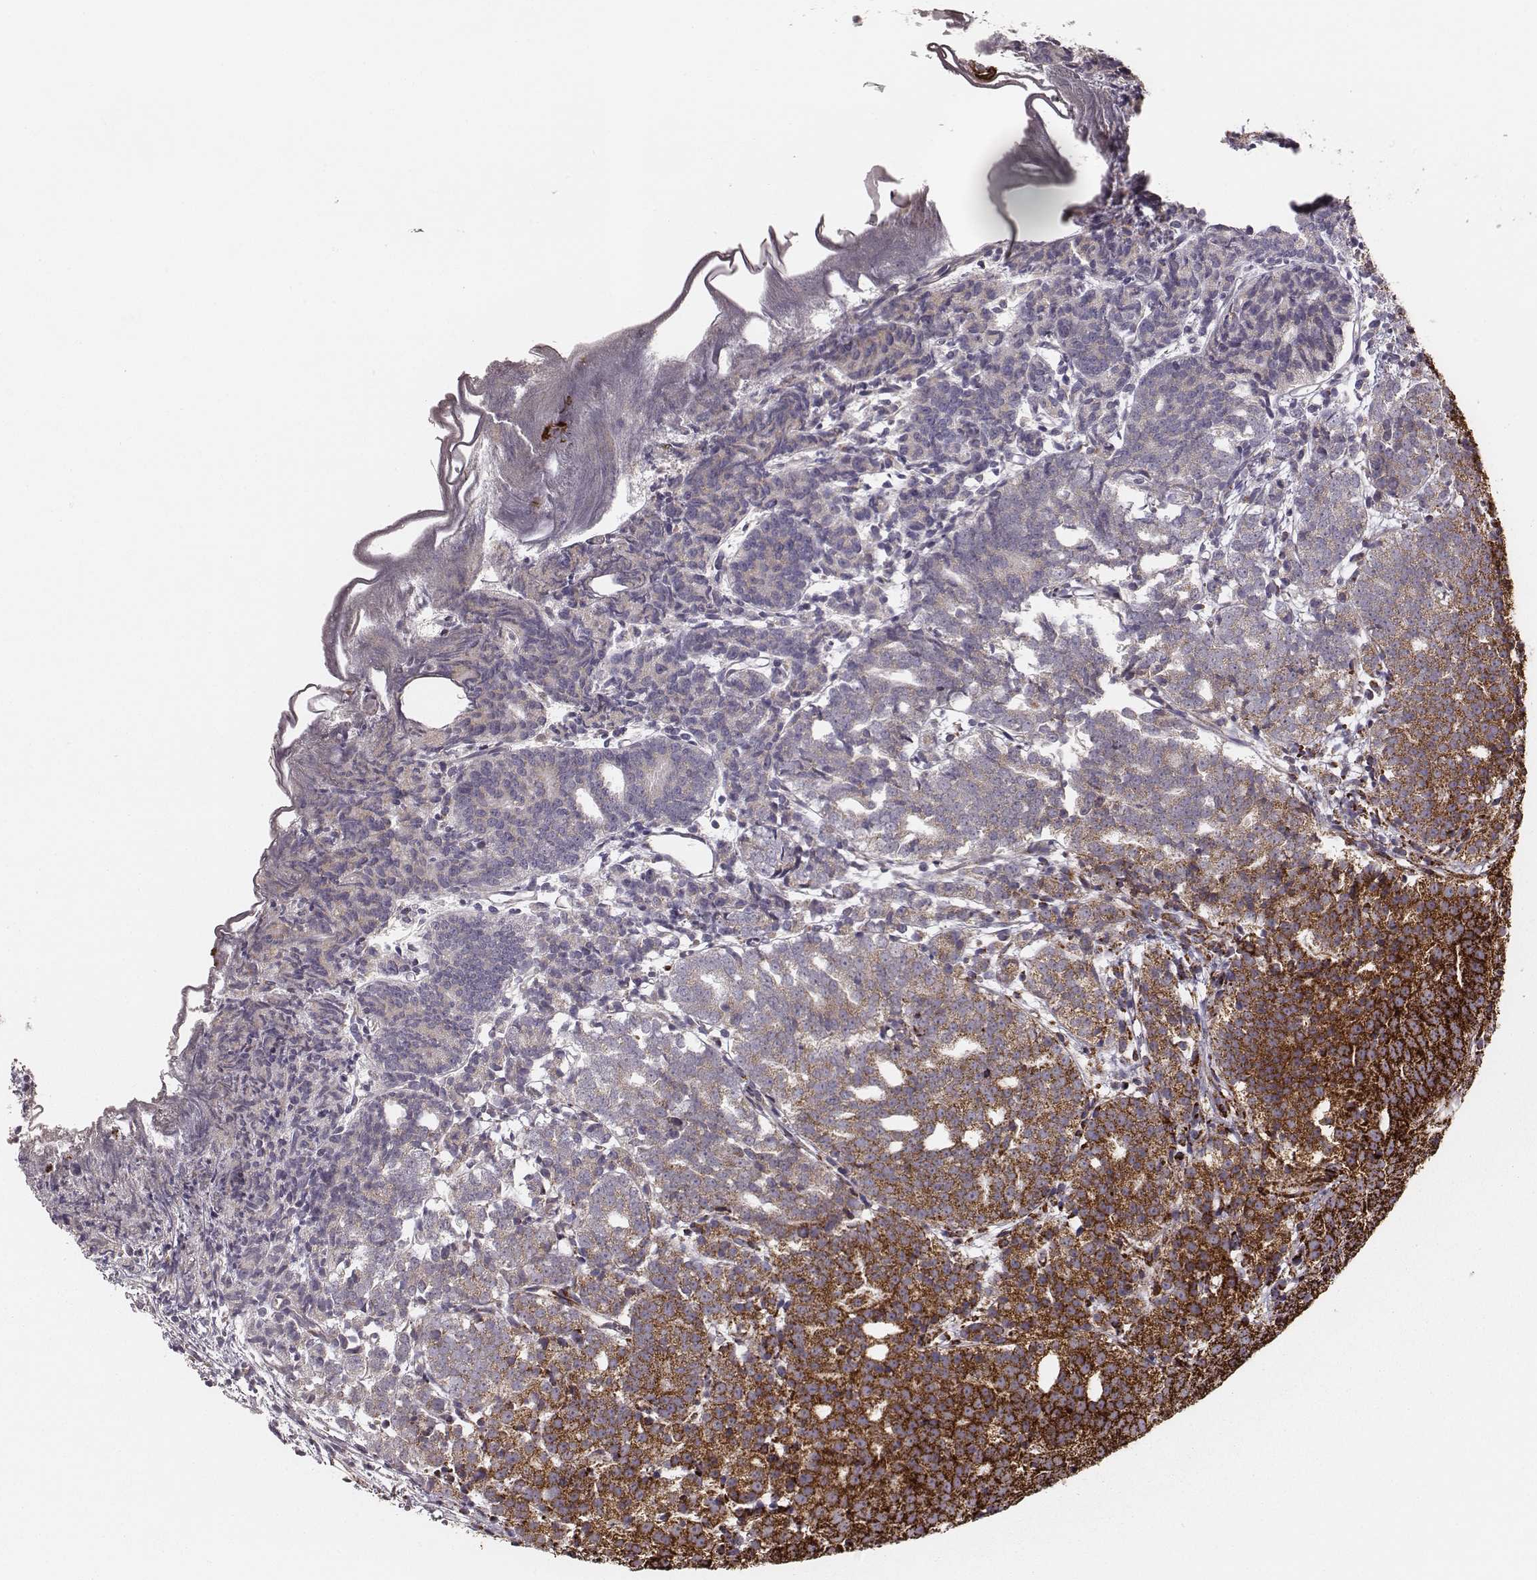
{"staining": {"intensity": "strong", "quantity": ">75%", "location": "cytoplasmic/membranous"}, "tissue": "prostate cancer", "cell_type": "Tumor cells", "image_type": "cancer", "snomed": [{"axis": "morphology", "description": "Adenocarcinoma, High grade"}, {"axis": "topography", "description": "Prostate"}], "caption": "High-power microscopy captured an IHC histopathology image of prostate cancer (adenocarcinoma (high-grade)), revealing strong cytoplasmic/membranous expression in approximately >75% of tumor cells.", "gene": "TUFM", "patient": {"sex": "male", "age": 53}}